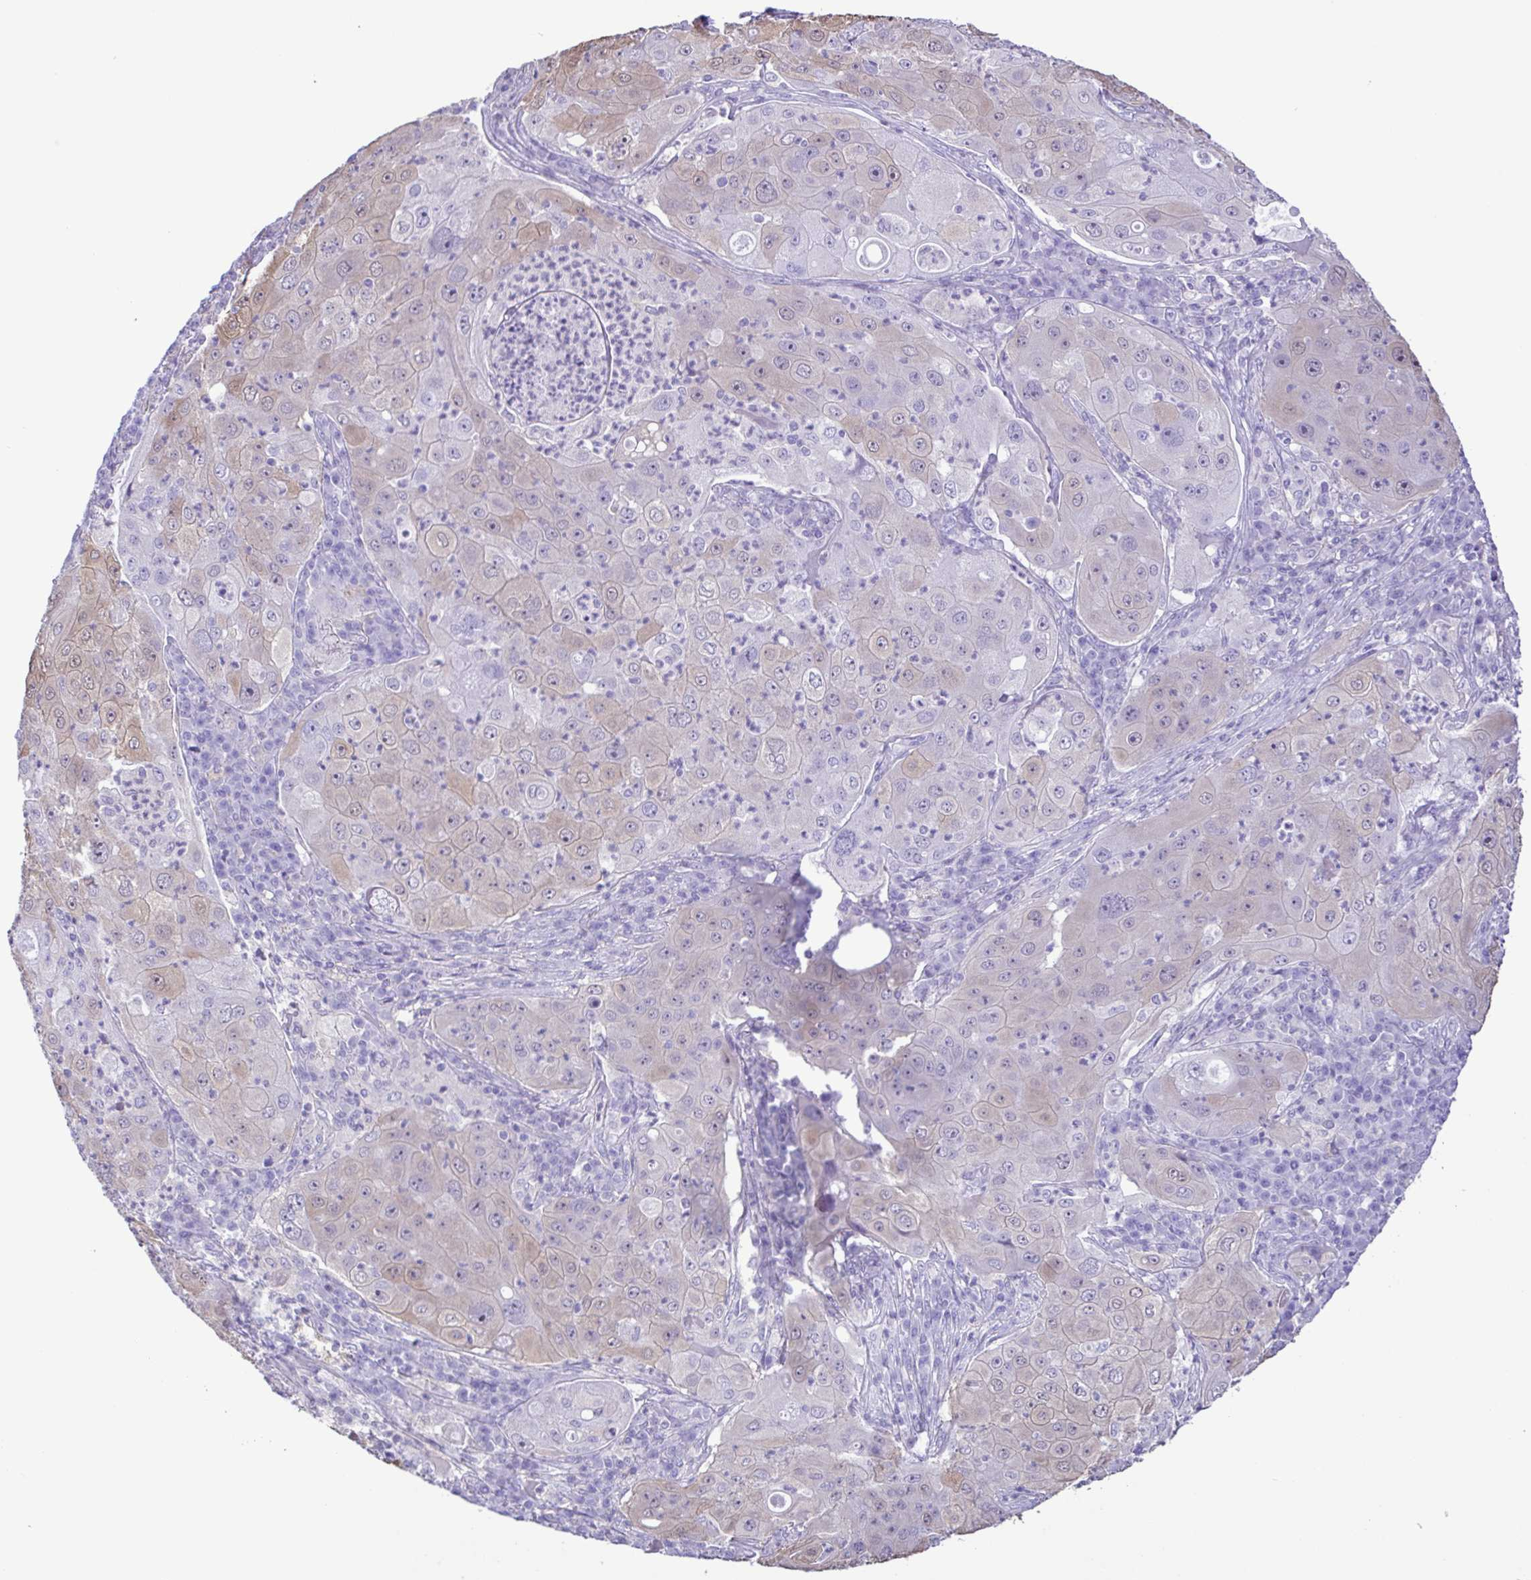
{"staining": {"intensity": "weak", "quantity": "<25%", "location": "cytoplasmic/membranous"}, "tissue": "lung cancer", "cell_type": "Tumor cells", "image_type": "cancer", "snomed": [{"axis": "morphology", "description": "Squamous cell carcinoma, NOS"}, {"axis": "topography", "description": "Lung"}], "caption": "Immunohistochemistry image of neoplastic tissue: human lung cancer stained with DAB (3,3'-diaminobenzidine) demonstrates no significant protein positivity in tumor cells.", "gene": "CYP17A1", "patient": {"sex": "female", "age": 59}}